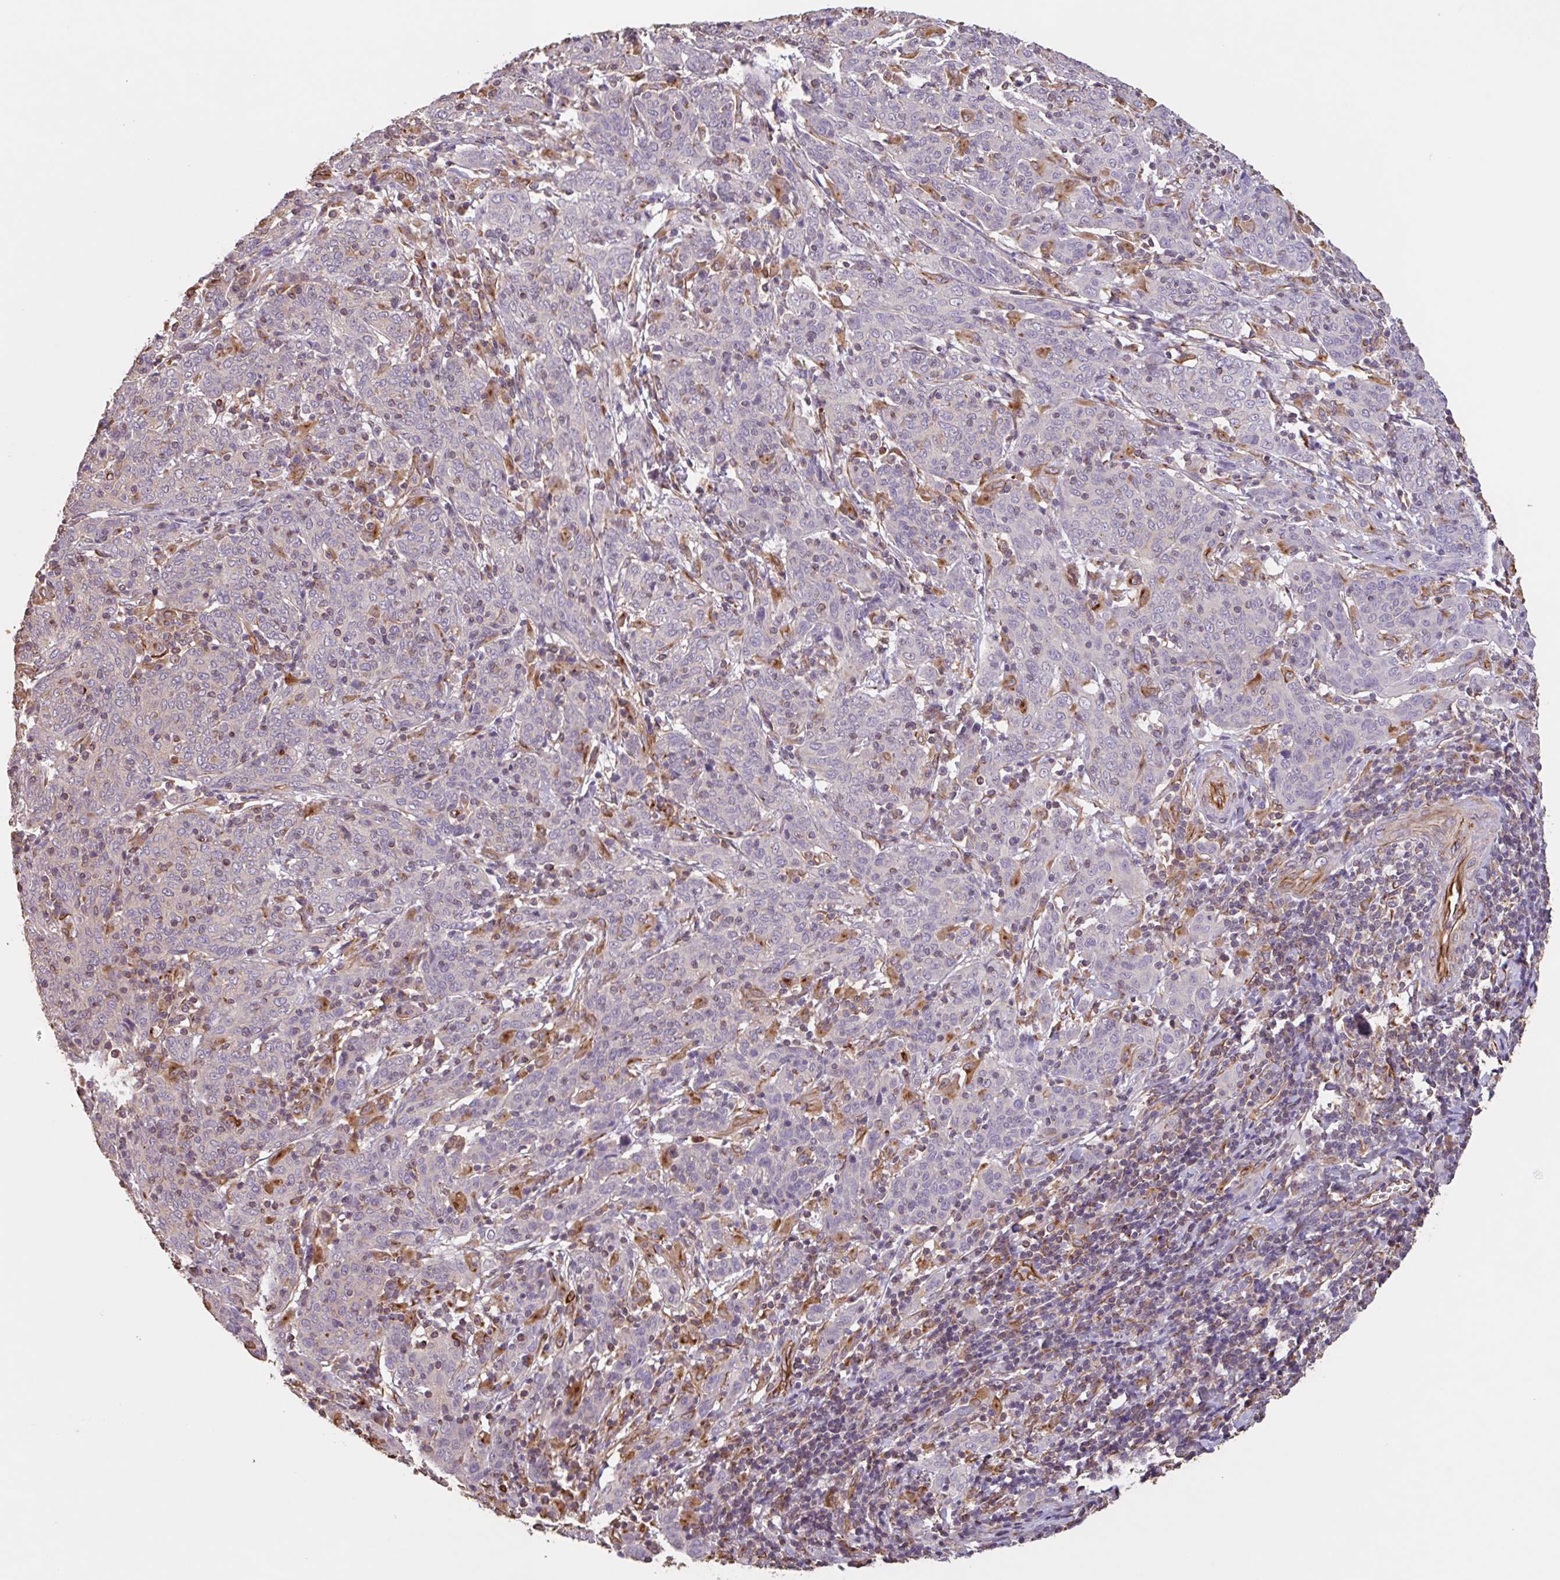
{"staining": {"intensity": "negative", "quantity": "none", "location": "none"}, "tissue": "cervical cancer", "cell_type": "Tumor cells", "image_type": "cancer", "snomed": [{"axis": "morphology", "description": "Squamous cell carcinoma, NOS"}, {"axis": "topography", "description": "Cervix"}], "caption": "Immunohistochemical staining of cervical squamous cell carcinoma demonstrates no significant positivity in tumor cells.", "gene": "ZNF790", "patient": {"sex": "female", "age": 67}}